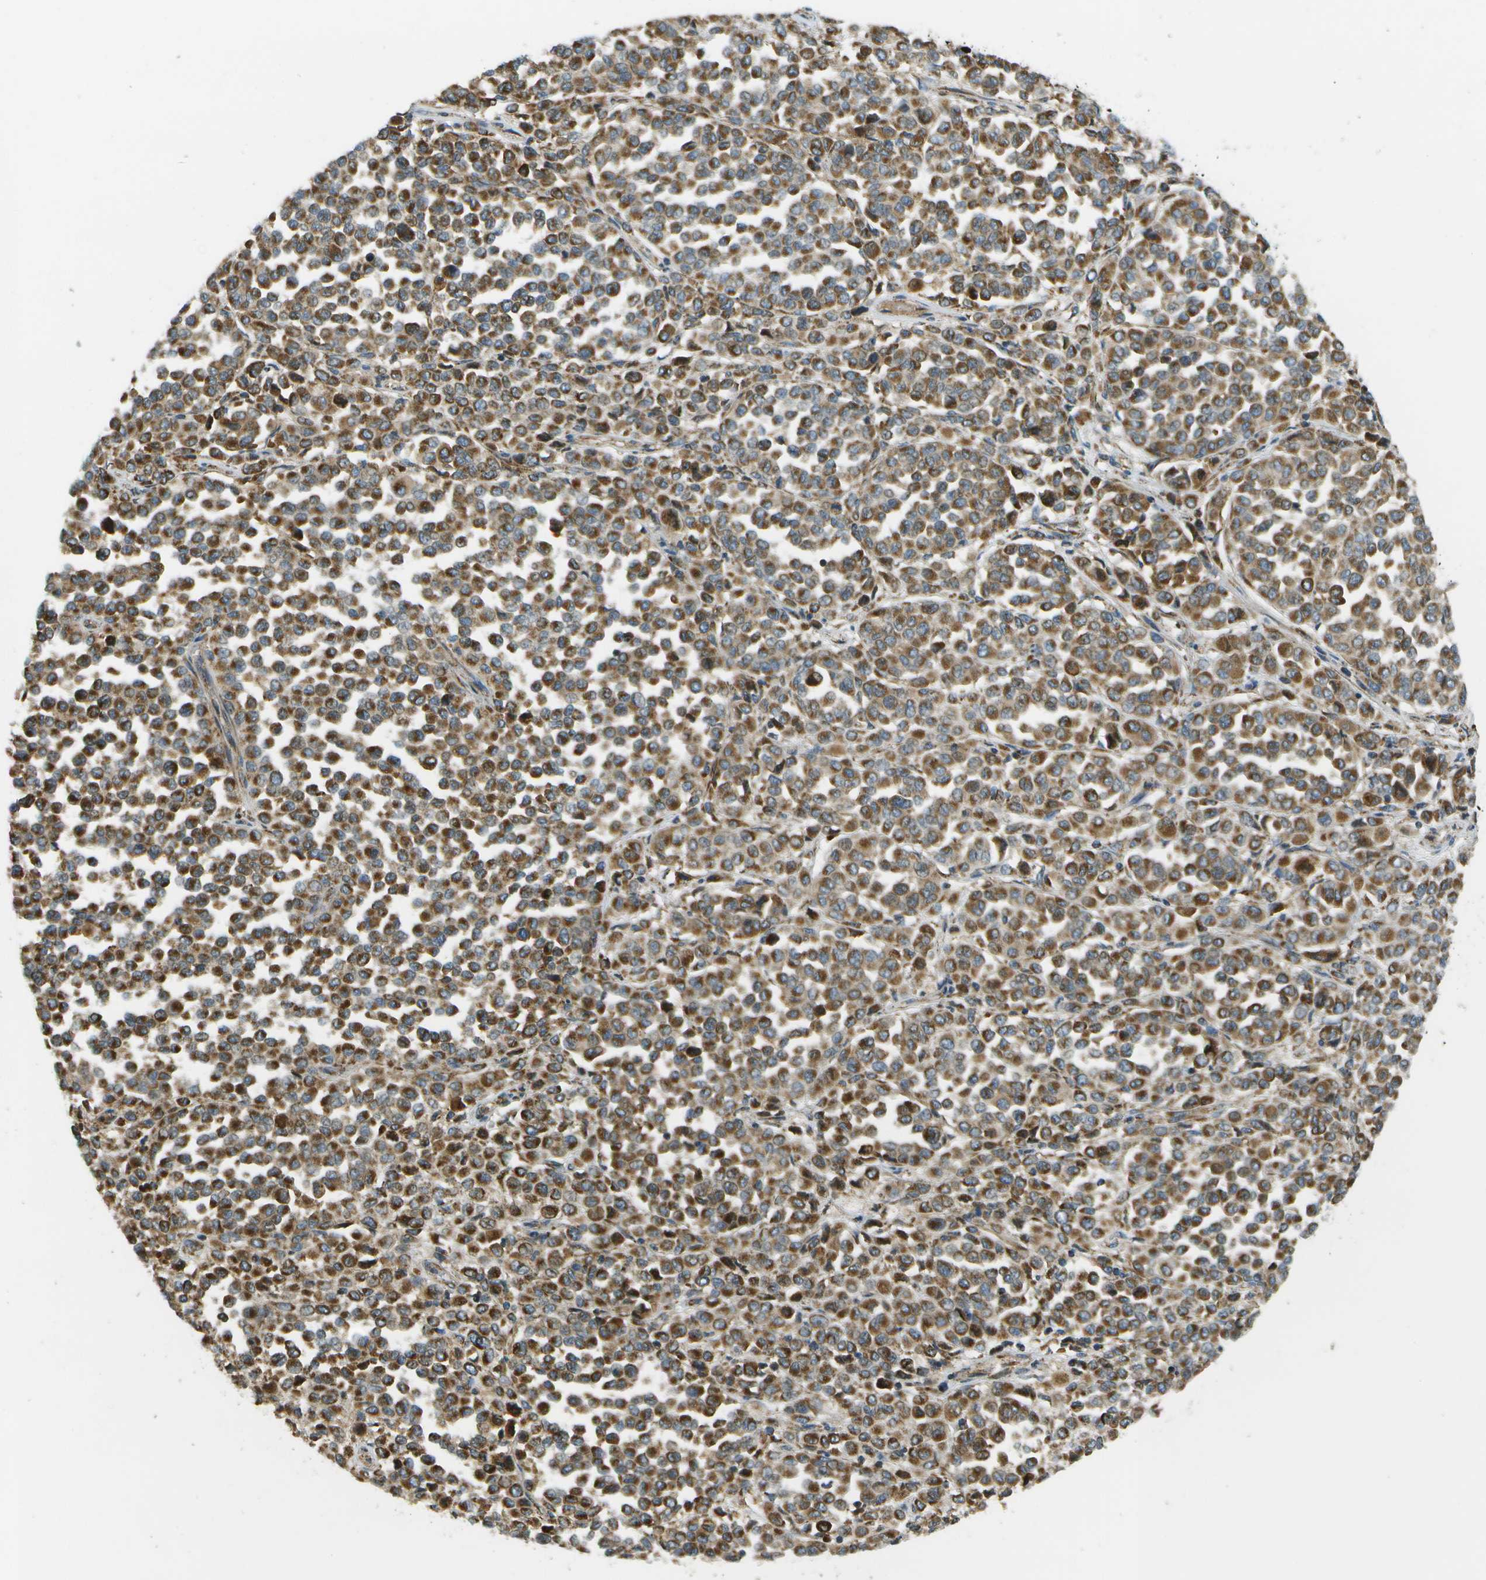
{"staining": {"intensity": "moderate", "quantity": ">75%", "location": "cytoplasmic/membranous"}, "tissue": "melanoma", "cell_type": "Tumor cells", "image_type": "cancer", "snomed": [{"axis": "morphology", "description": "Malignant melanoma, Metastatic site"}, {"axis": "topography", "description": "Pancreas"}], "caption": "Melanoma stained with a brown dye shows moderate cytoplasmic/membranous positive expression in approximately >75% of tumor cells.", "gene": "NRK", "patient": {"sex": "female", "age": 30}}